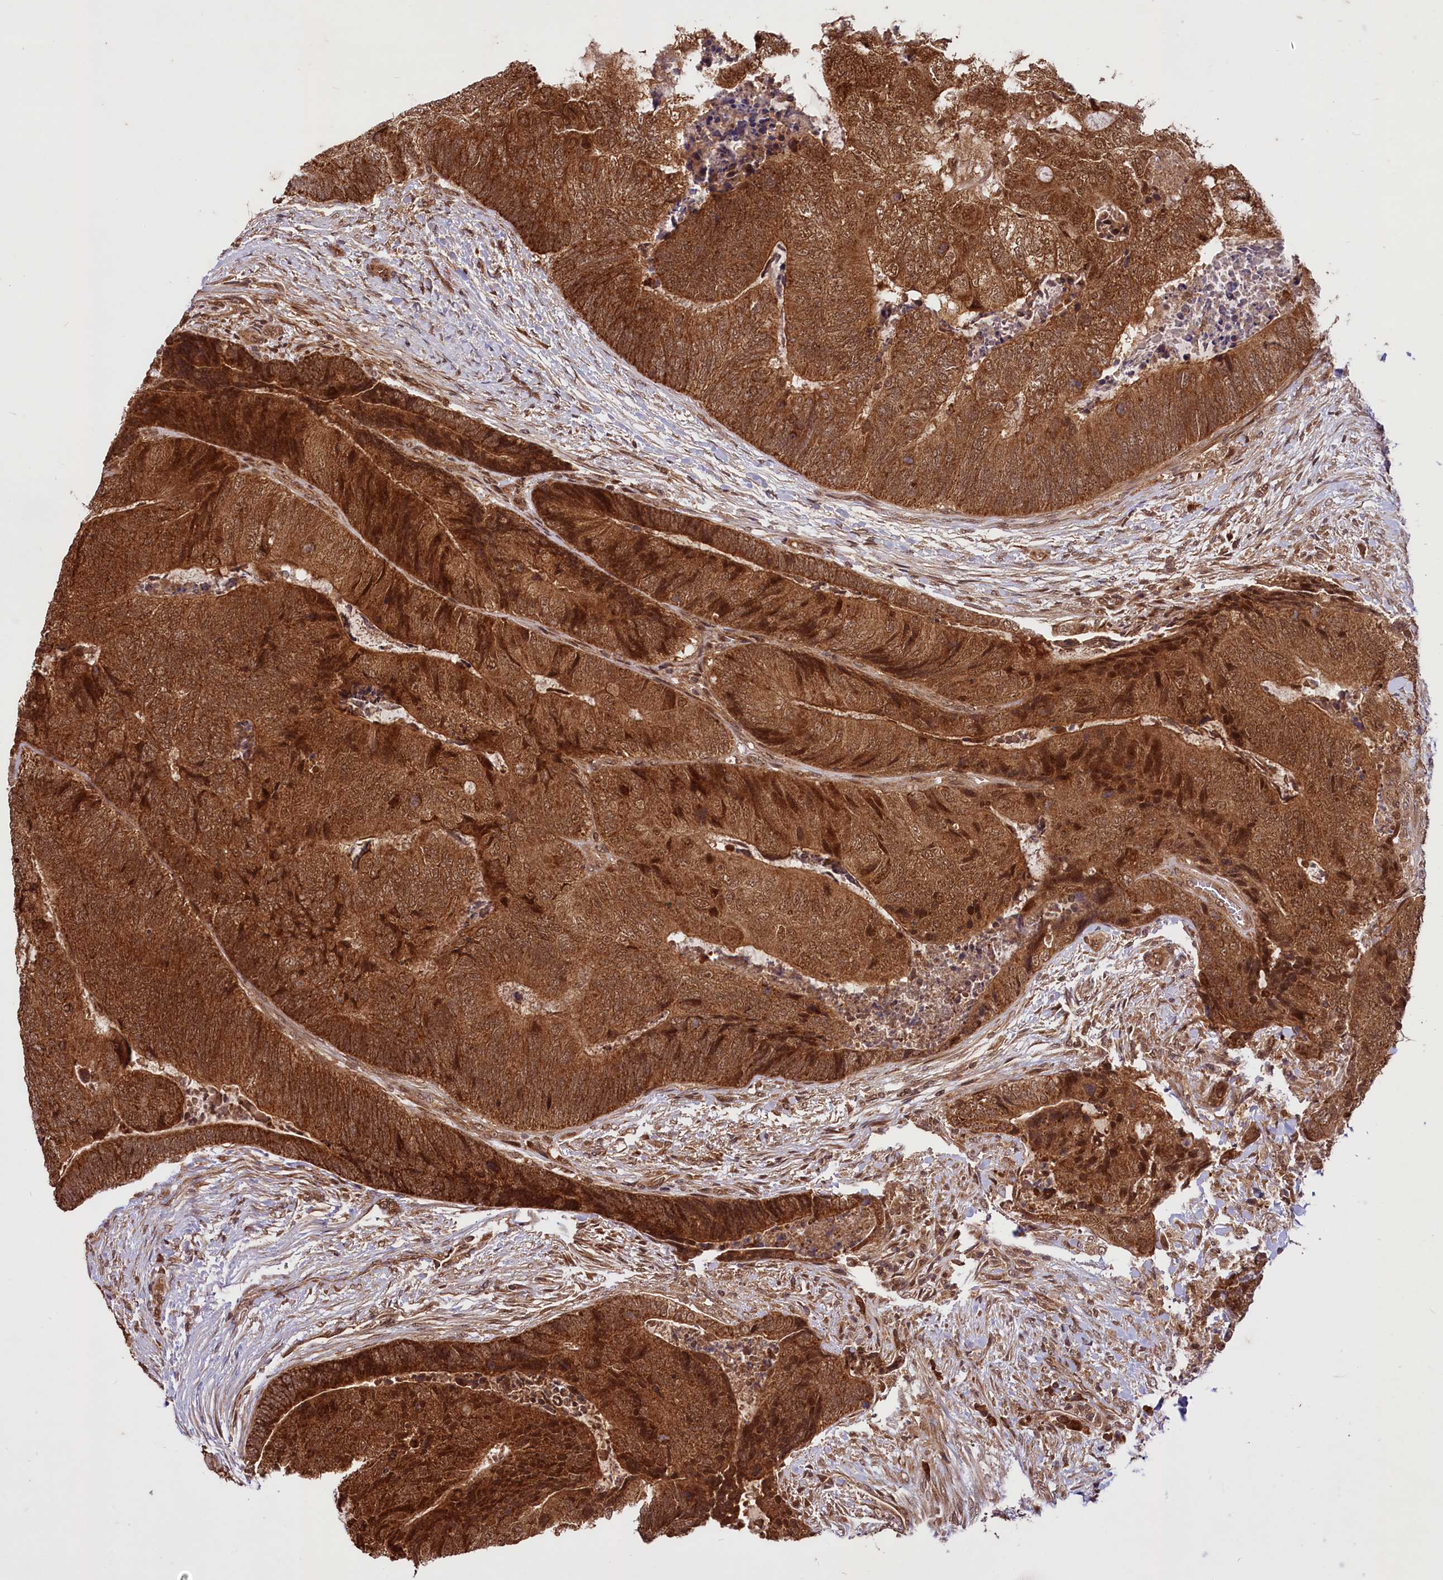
{"staining": {"intensity": "strong", "quantity": ">75%", "location": "cytoplasmic/membranous"}, "tissue": "colorectal cancer", "cell_type": "Tumor cells", "image_type": "cancer", "snomed": [{"axis": "morphology", "description": "Adenocarcinoma, NOS"}, {"axis": "topography", "description": "Colon"}], "caption": "Immunohistochemistry micrograph of neoplastic tissue: human colorectal cancer stained using IHC reveals high levels of strong protein expression localized specifically in the cytoplasmic/membranous of tumor cells, appearing as a cytoplasmic/membranous brown color.", "gene": "UBE3A", "patient": {"sex": "female", "age": 67}}